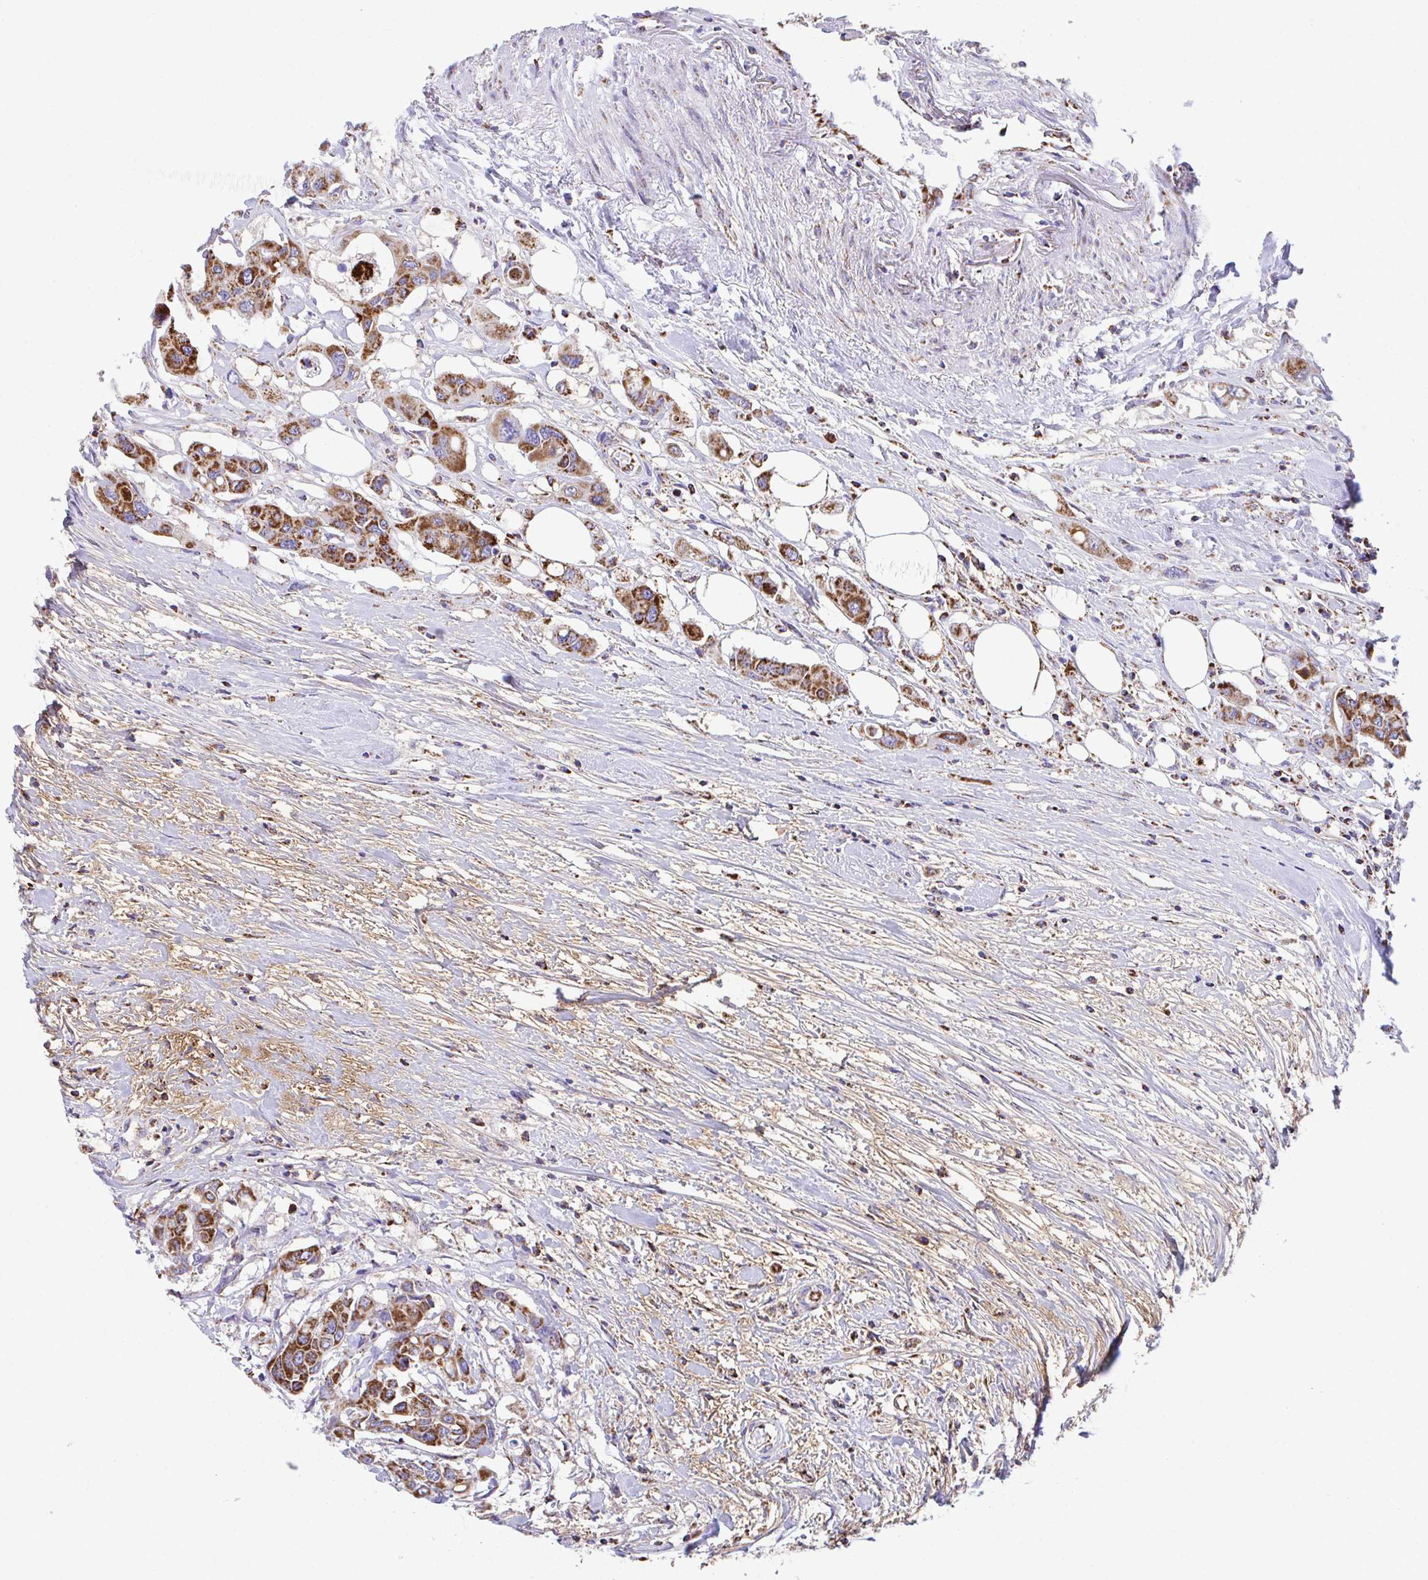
{"staining": {"intensity": "strong", "quantity": ">75%", "location": "cytoplasmic/membranous"}, "tissue": "colorectal cancer", "cell_type": "Tumor cells", "image_type": "cancer", "snomed": [{"axis": "morphology", "description": "Adenocarcinoma, NOS"}, {"axis": "topography", "description": "Colon"}], "caption": "Colorectal adenocarcinoma stained with a protein marker exhibits strong staining in tumor cells.", "gene": "PCMTD2", "patient": {"sex": "male", "age": 77}}